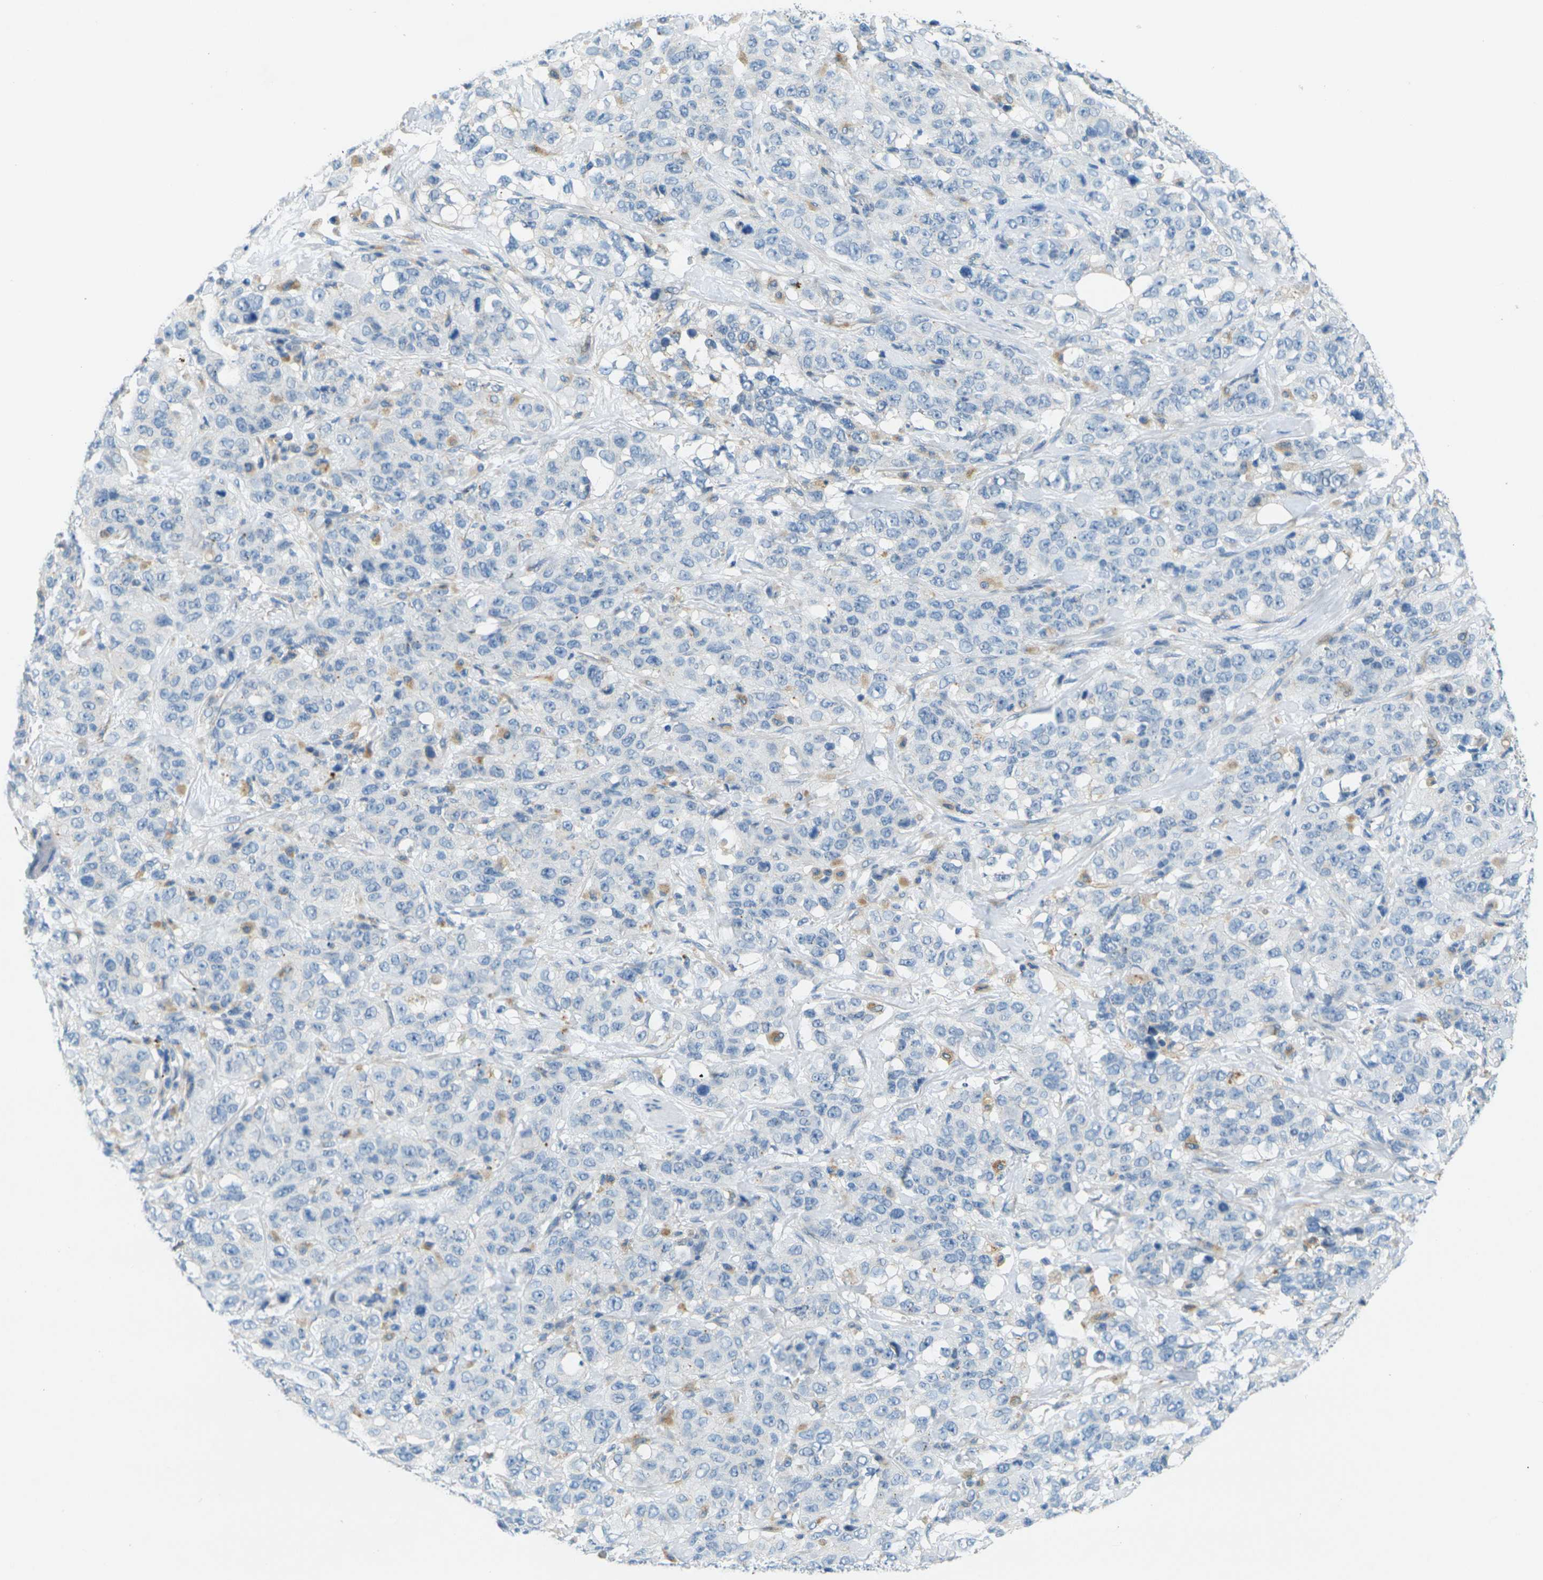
{"staining": {"intensity": "negative", "quantity": "none", "location": "none"}, "tissue": "stomach cancer", "cell_type": "Tumor cells", "image_type": "cancer", "snomed": [{"axis": "morphology", "description": "Adenocarcinoma, NOS"}, {"axis": "topography", "description": "Stomach"}], "caption": "The photomicrograph demonstrates no significant positivity in tumor cells of stomach cancer (adenocarcinoma). (DAB (3,3'-diaminobenzidine) IHC, high magnification).", "gene": "CYP2C8", "patient": {"sex": "male", "age": 48}}